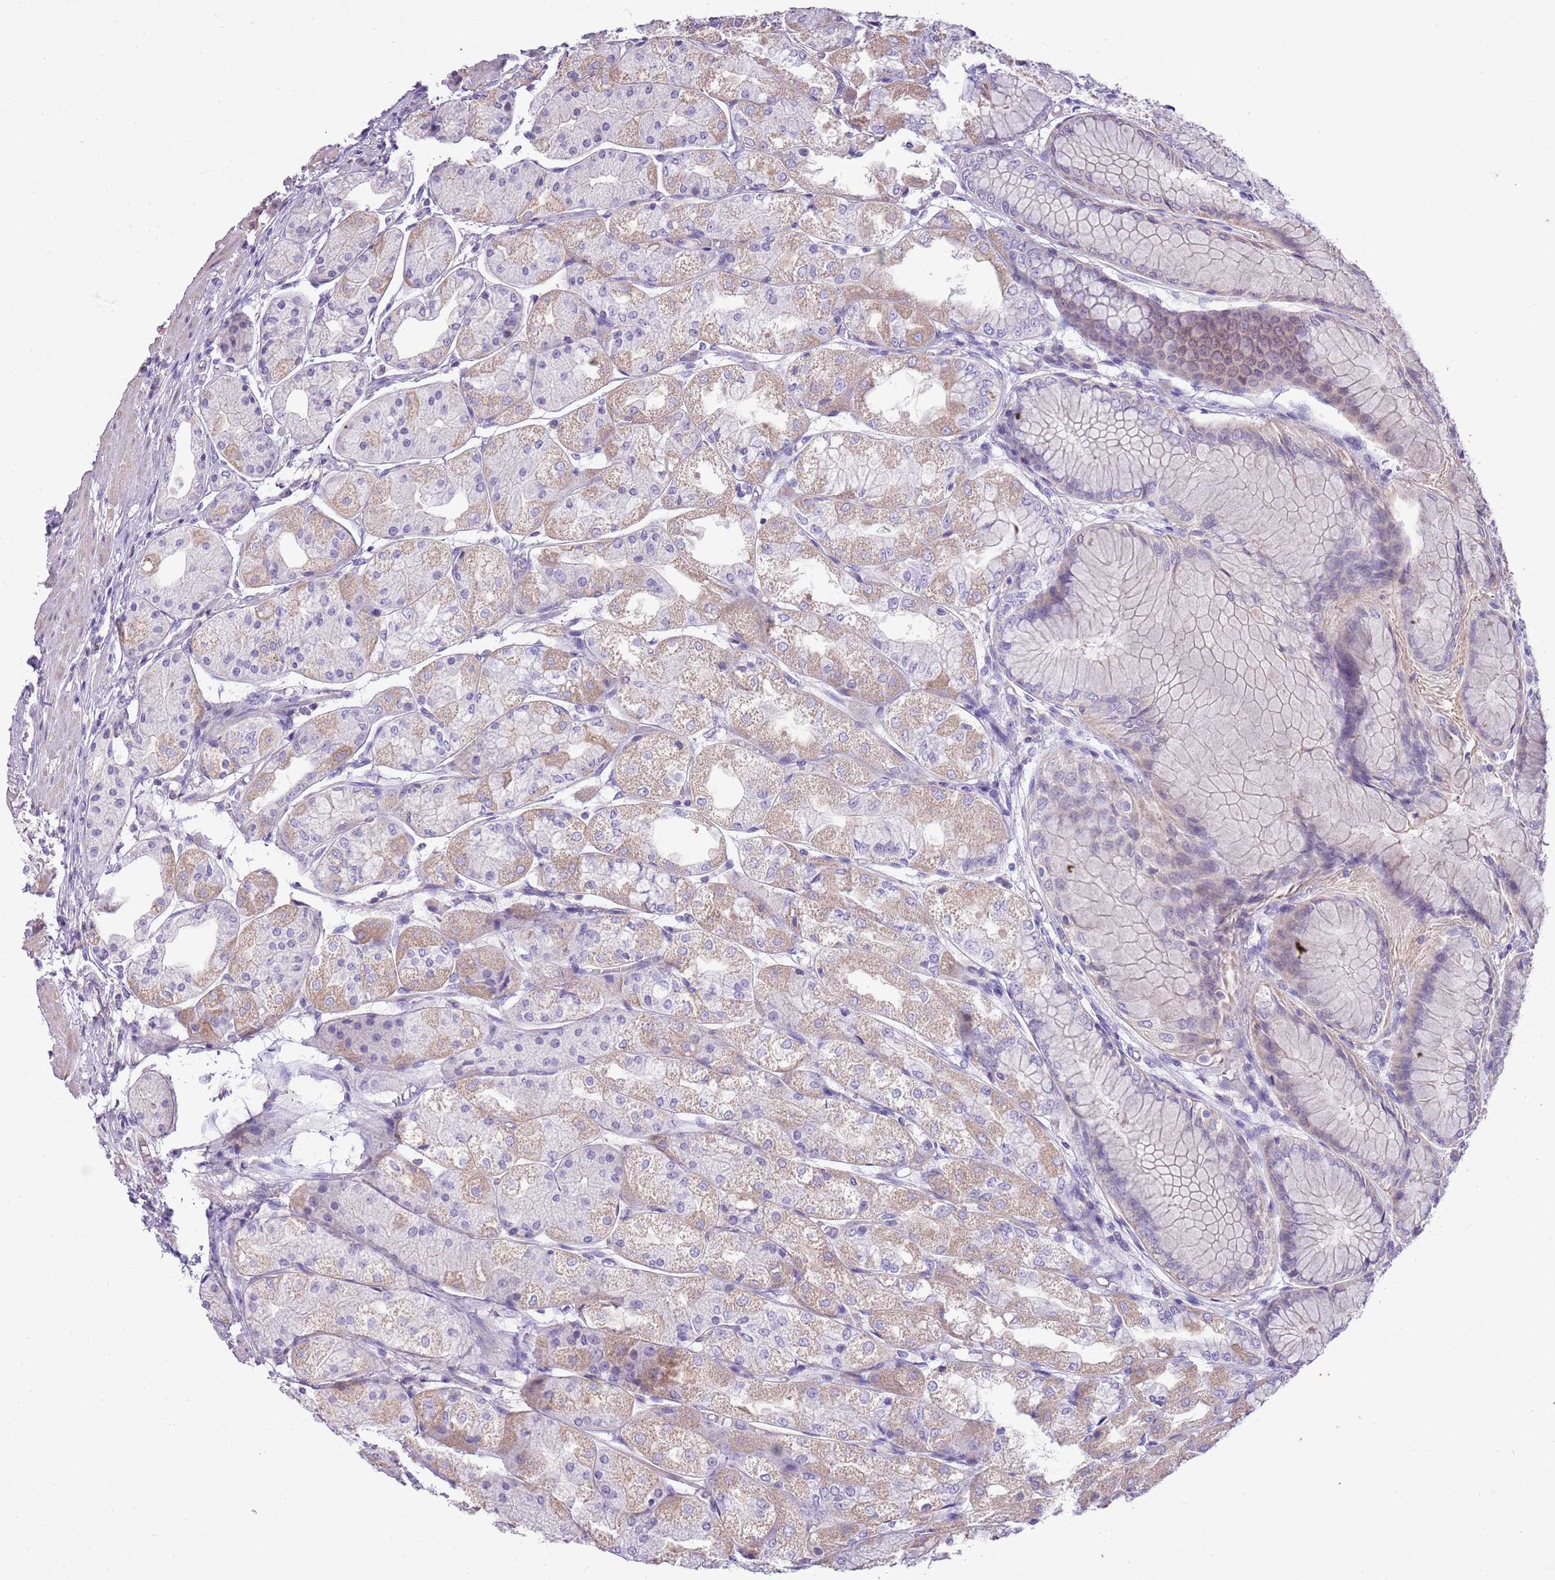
{"staining": {"intensity": "moderate", "quantity": "<25%", "location": "cytoplasmic/membranous"}, "tissue": "stomach", "cell_type": "Glandular cells", "image_type": "normal", "snomed": [{"axis": "morphology", "description": "Normal tissue, NOS"}, {"axis": "topography", "description": "Stomach, upper"}], "caption": "The photomicrograph displays a brown stain indicating the presence of a protein in the cytoplasmic/membranous of glandular cells in stomach. The staining is performed using DAB (3,3'-diaminobenzidine) brown chromogen to label protein expression. The nuclei are counter-stained blue using hematoxylin.", "gene": "CNPPD1", "patient": {"sex": "male", "age": 72}}